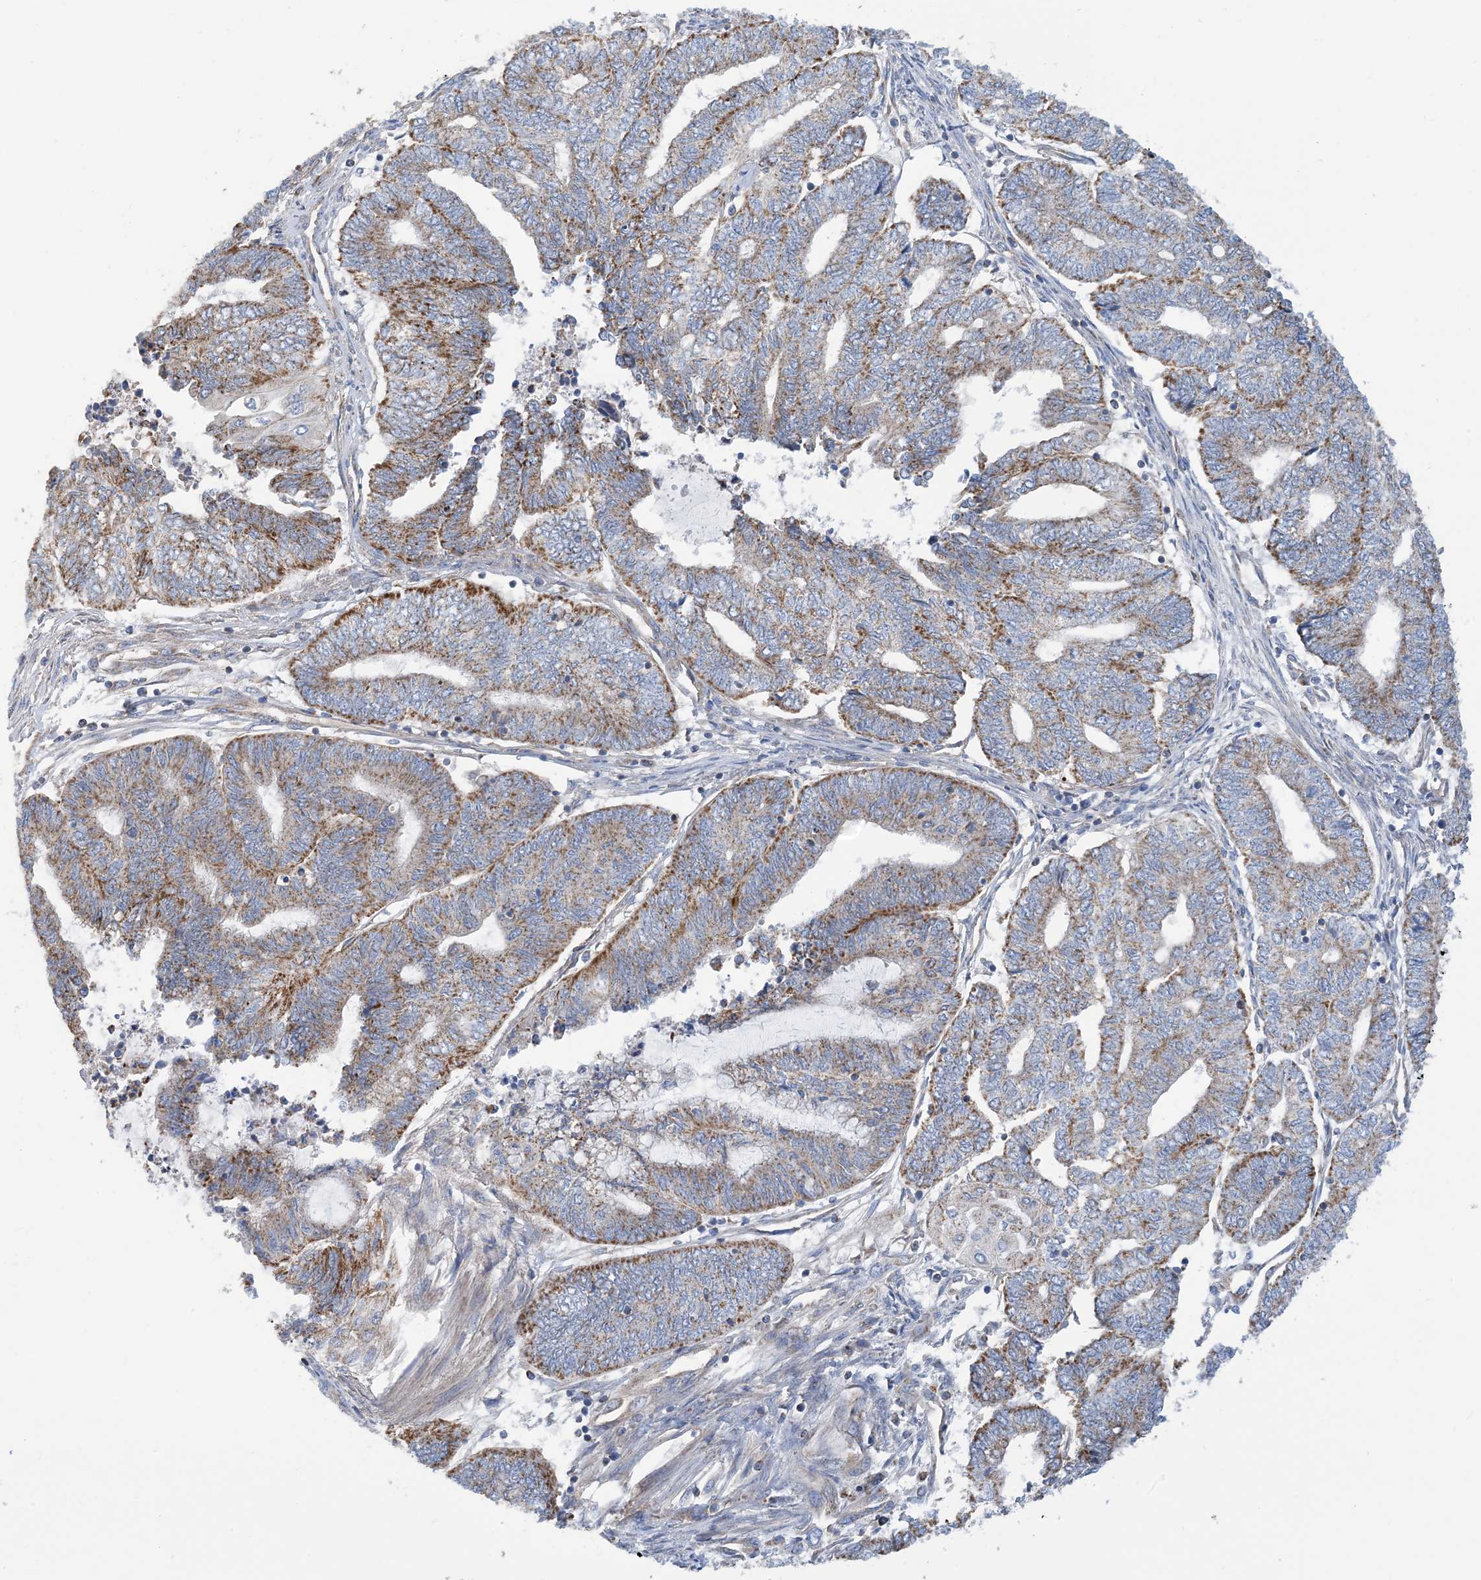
{"staining": {"intensity": "moderate", "quantity": ">75%", "location": "cytoplasmic/membranous"}, "tissue": "endometrial cancer", "cell_type": "Tumor cells", "image_type": "cancer", "snomed": [{"axis": "morphology", "description": "Adenocarcinoma, NOS"}, {"axis": "topography", "description": "Uterus"}, {"axis": "topography", "description": "Endometrium"}], "caption": "This micrograph reveals immunohistochemistry (IHC) staining of human adenocarcinoma (endometrial), with medium moderate cytoplasmic/membranous expression in approximately >75% of tumor cells.", "gene": "PHOSPHO2", "patient": {"sex": "female", "age": 70}}